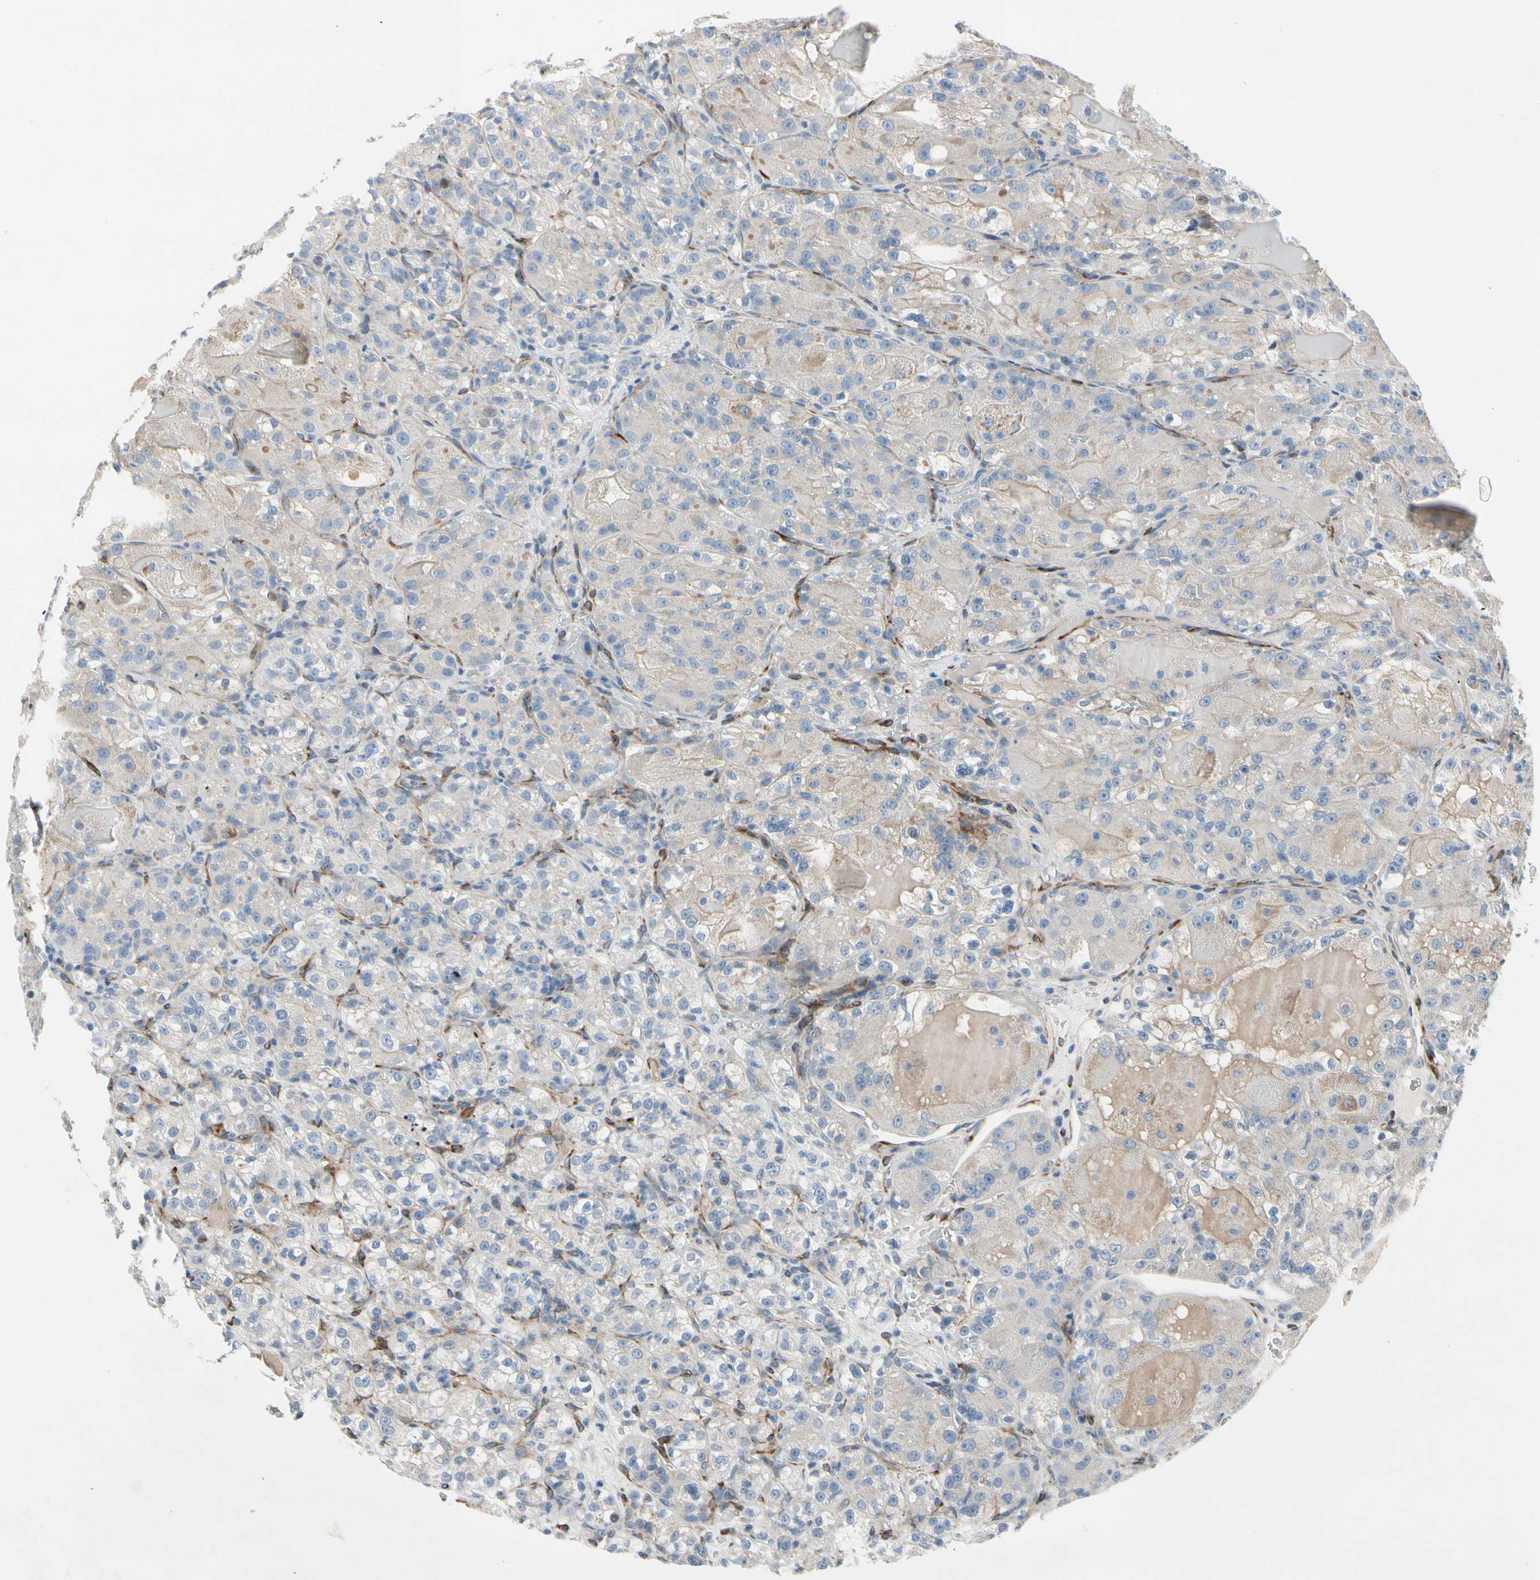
{"staining": {"intensity": "negative", "quantity": "none", "location": "none"}, "tissue": "renal cancer", "cell_type": "Tumor cells", "image_type": "cancer", "snomed": [{"axis": "morphology", "description": "Normal tissue, NOS"}, {"axis": "morphology", "description": "Adenocarcinoma, NOS"}, {"axis": "topography", "description": "Kidney"}], "caption": "Micrograph shows no protein staining in tumor cells of renal cancer (adenocarcinoma) tissue.", "gene": "MAP2", "patient": {"sex": "male", "age": 61}}